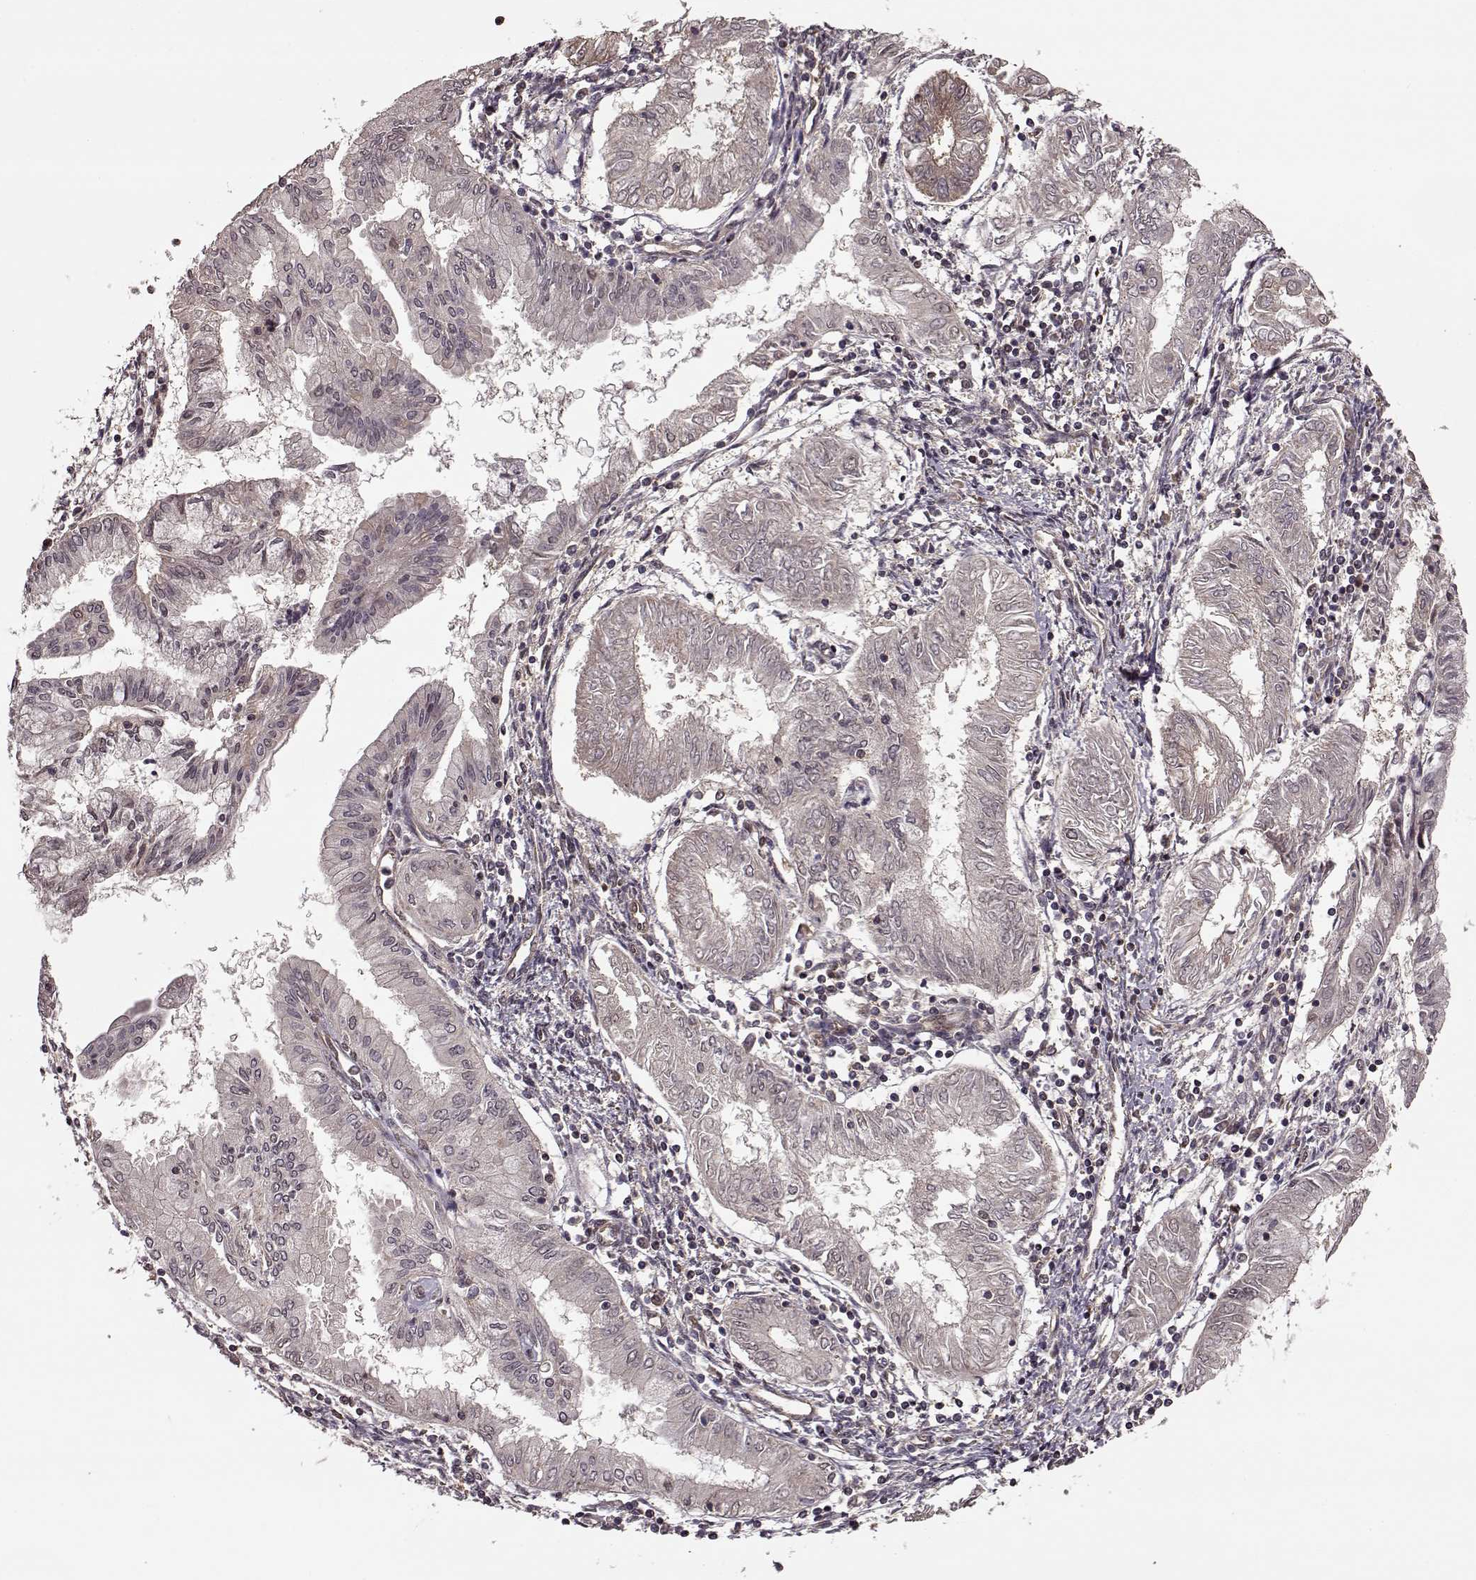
{"staining": {"intensity": "weak", "quantity": "25%-75%", "location": "nuclear"}, "tissue": "endometrial cancer", "cell_type": "Tumor cells", "image_type": "cancer", "snomed": [{"axis": "morphology", "description": "Adenocarcinoma, NOS"}, {"axis": "topography", "description": "Endometrium"}], "caption": "Immunohistochemistry (IHC) of adenocarcinoma (endometrial) exhibits low levels of weak nuclear staining in approximately 25%-75% of tumor cells. Immunohistochemistry (IHC) stains the protein of interest in brown and the nuclei are stained blue.", "gene": "FTO", "patient": {"sex": "female", "age": 68}}